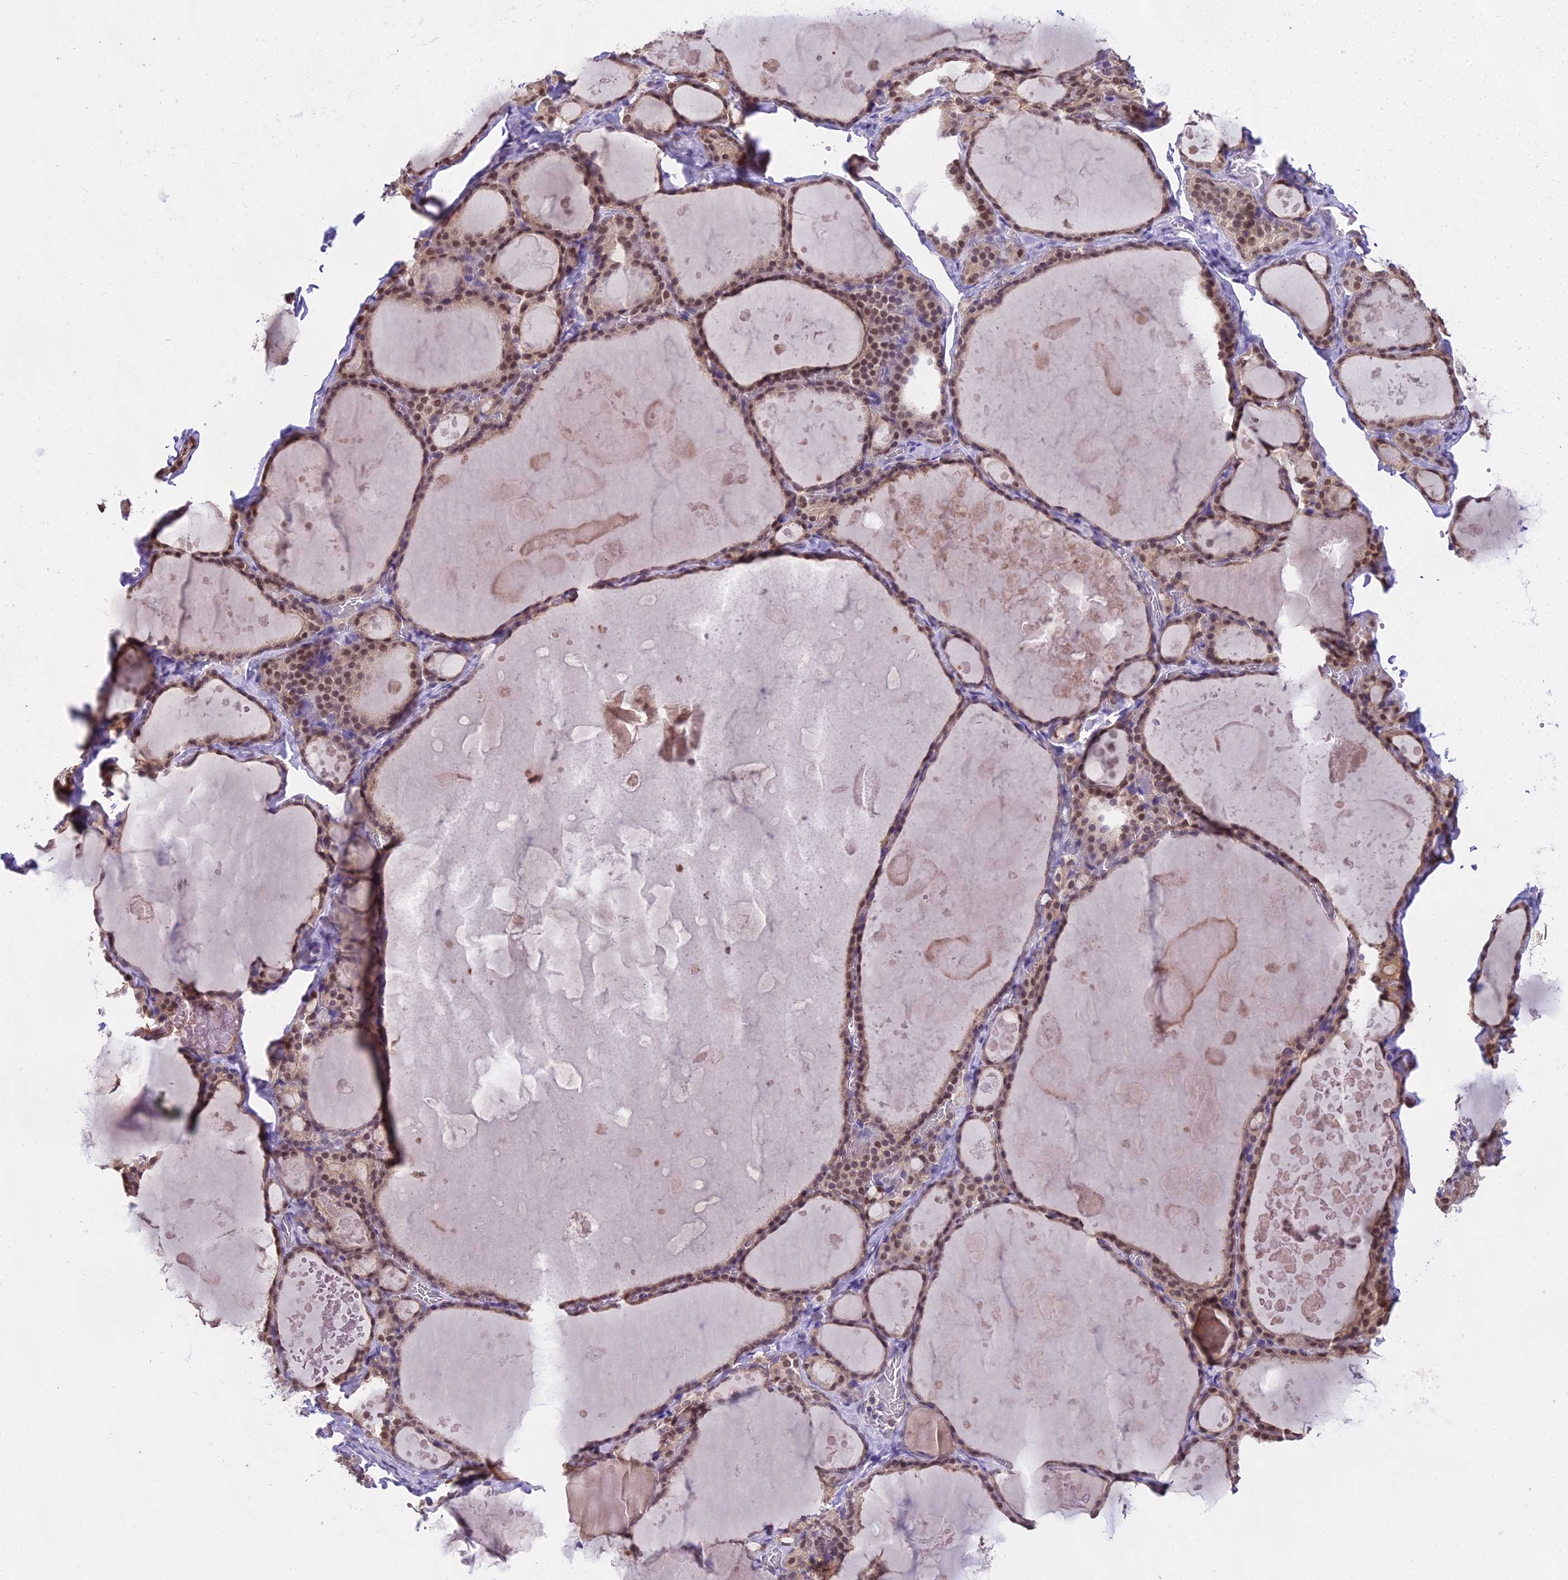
{"staining": {"intensity": "moderate", "quantity": ">75%", "location": "nuclear"}, "tissue": "thyroid gland", "cell_type": "Glandular cells", "image_type": "normal", "snomed": [{"axis": "morphology", "description": "Normal tissue, NOS"}, {"axis": "topography", "description": "Thyroid gland"}], "caption": "An image of thyroid gland stained for a protein displays moderate nuclear brown staining in glandular cells. (IHC, brightfield microscopy, high magnification).", "gene": "MAT2A", "patient": {"sex": "male", "age": 56}}